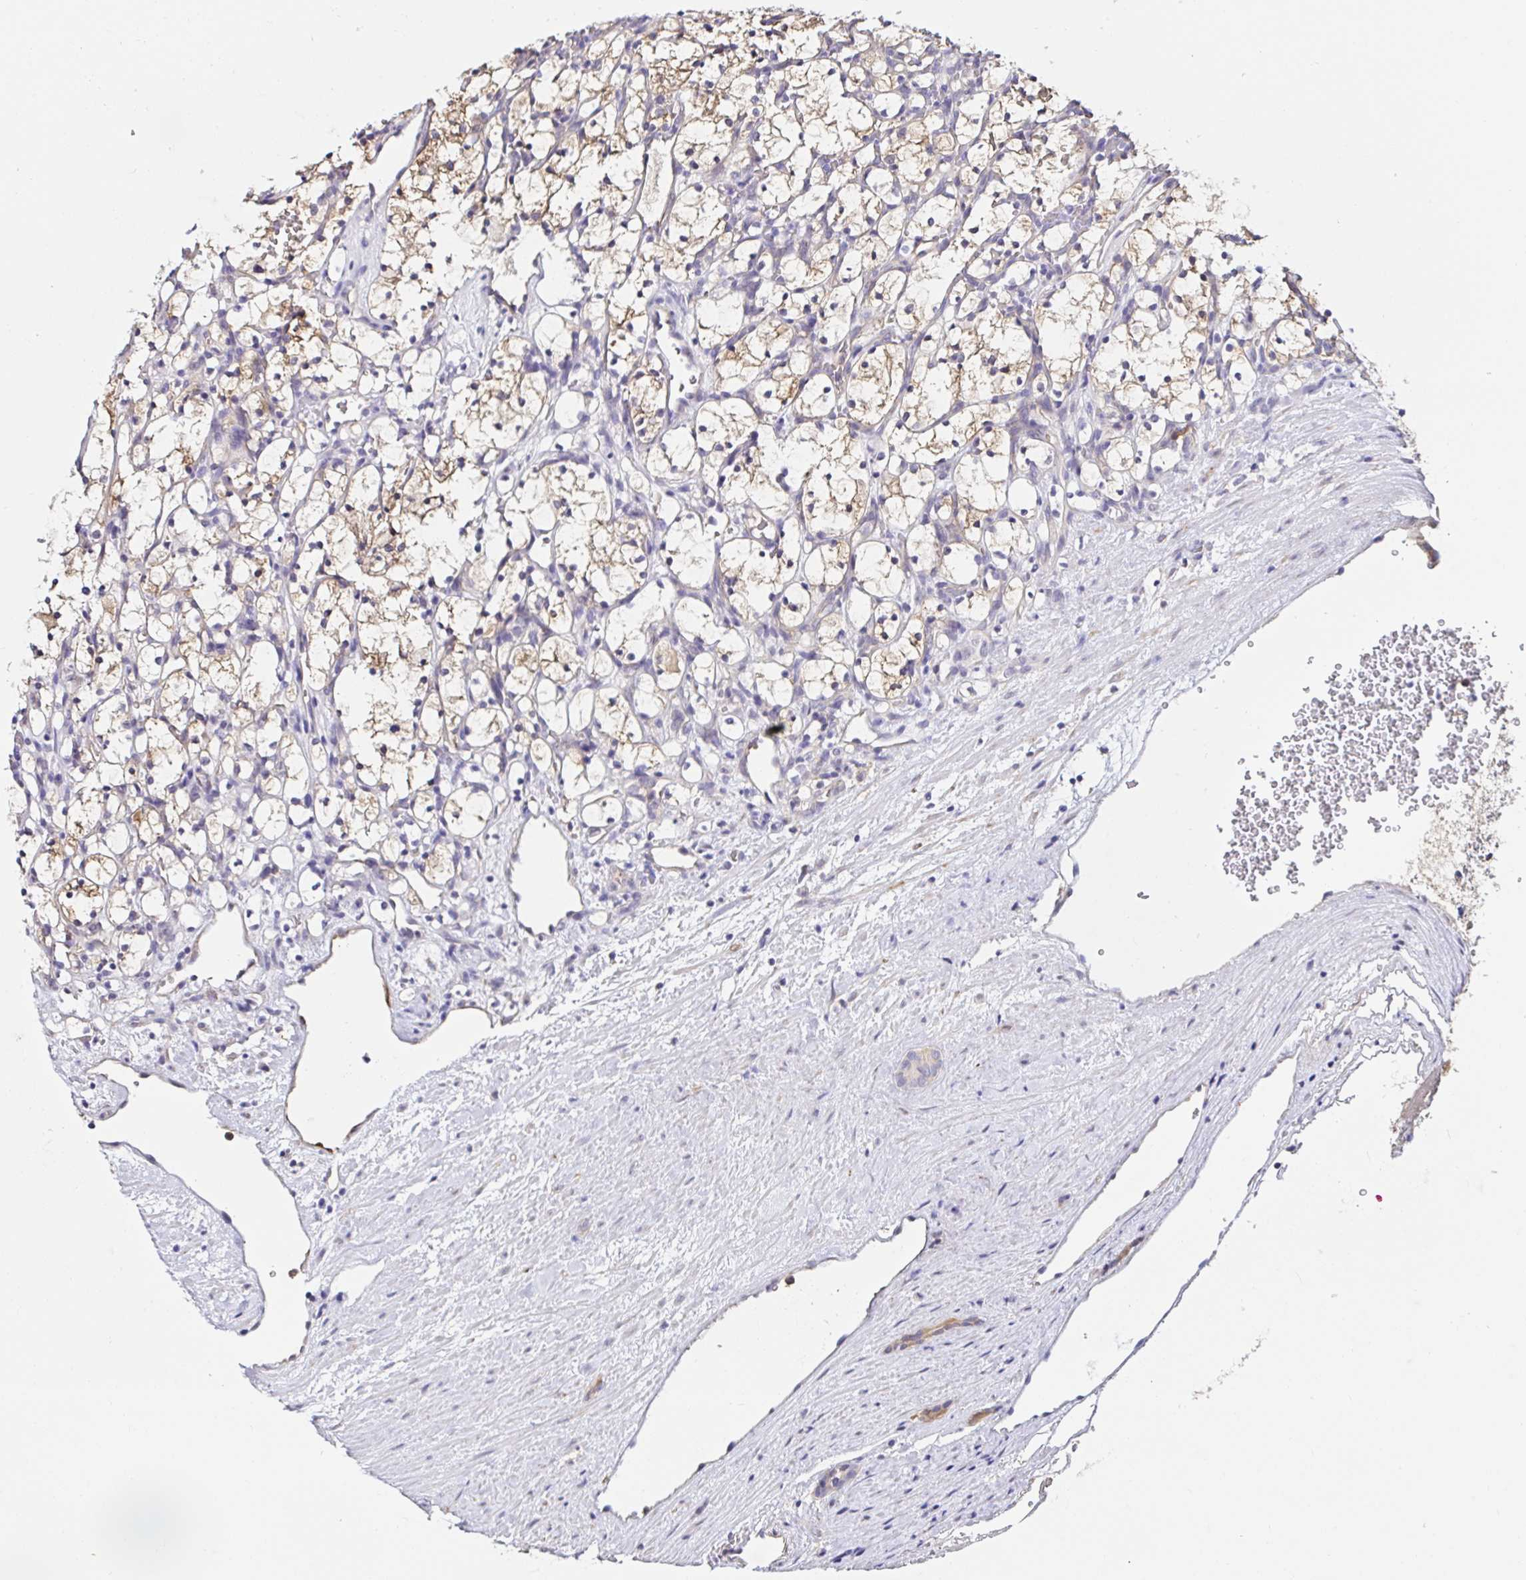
{"staining": {"intensity": "weak", "quantity": ">75%", "location": "cytoplasmic/membranous"}, "tissue": "renal cancer", "cell_type": "Tumor cells", "image_type": "cancer", "snomed": [{"axis": "morphology", "description": "Adenocarcinoma, NOS"}, {"axis": "topography", "description": "Kidney"}], "caption": "IHC (DAB) staining of renal cancer demonstrates weak cytoplasmic/membranous protein expression in about >75% of tumor cells.", "gene": "RSRP1", "patient": {"sex": "female", "age": 69}}